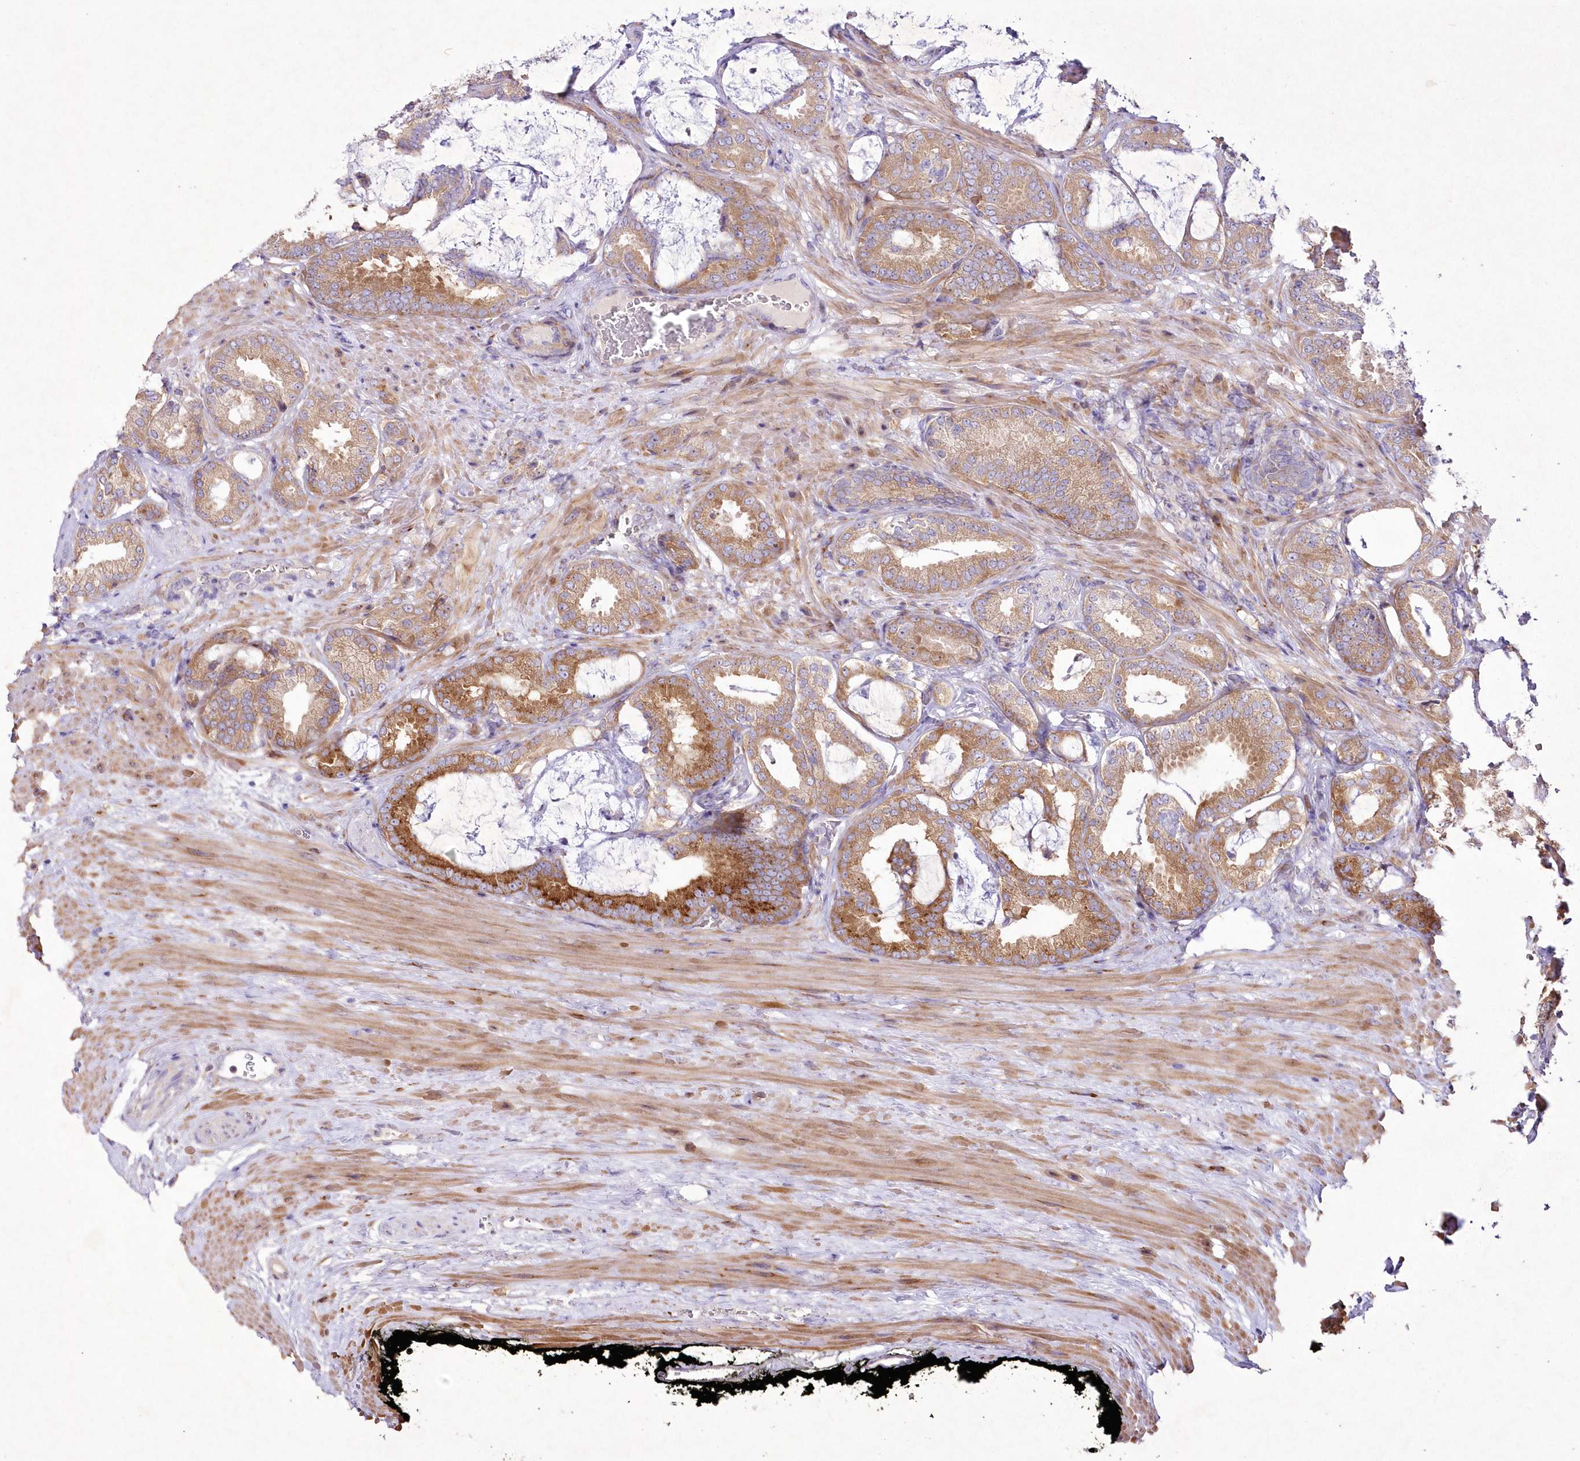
{"staining": {"intensity": "moderate", "quantity": ">75%", "location": "cytoplasmic/membranous"}, "tissue": "prostate cancer", "cell_type": "Tumor cells", "image_type": "cancer", "snomed": [{"axis": "morphology", "description": "Adenocarcinoma, Low grade"}, {"axis": "topography", "description": "Prostate"}], "caption": "Moderate cytoplasmic/membranous protein staining is present in about >75% of tumor cells in prostate low-grade adenocarcinoma.", "gene": "ARFGEF3", "patient": {"sex": "male", "age": 71}}